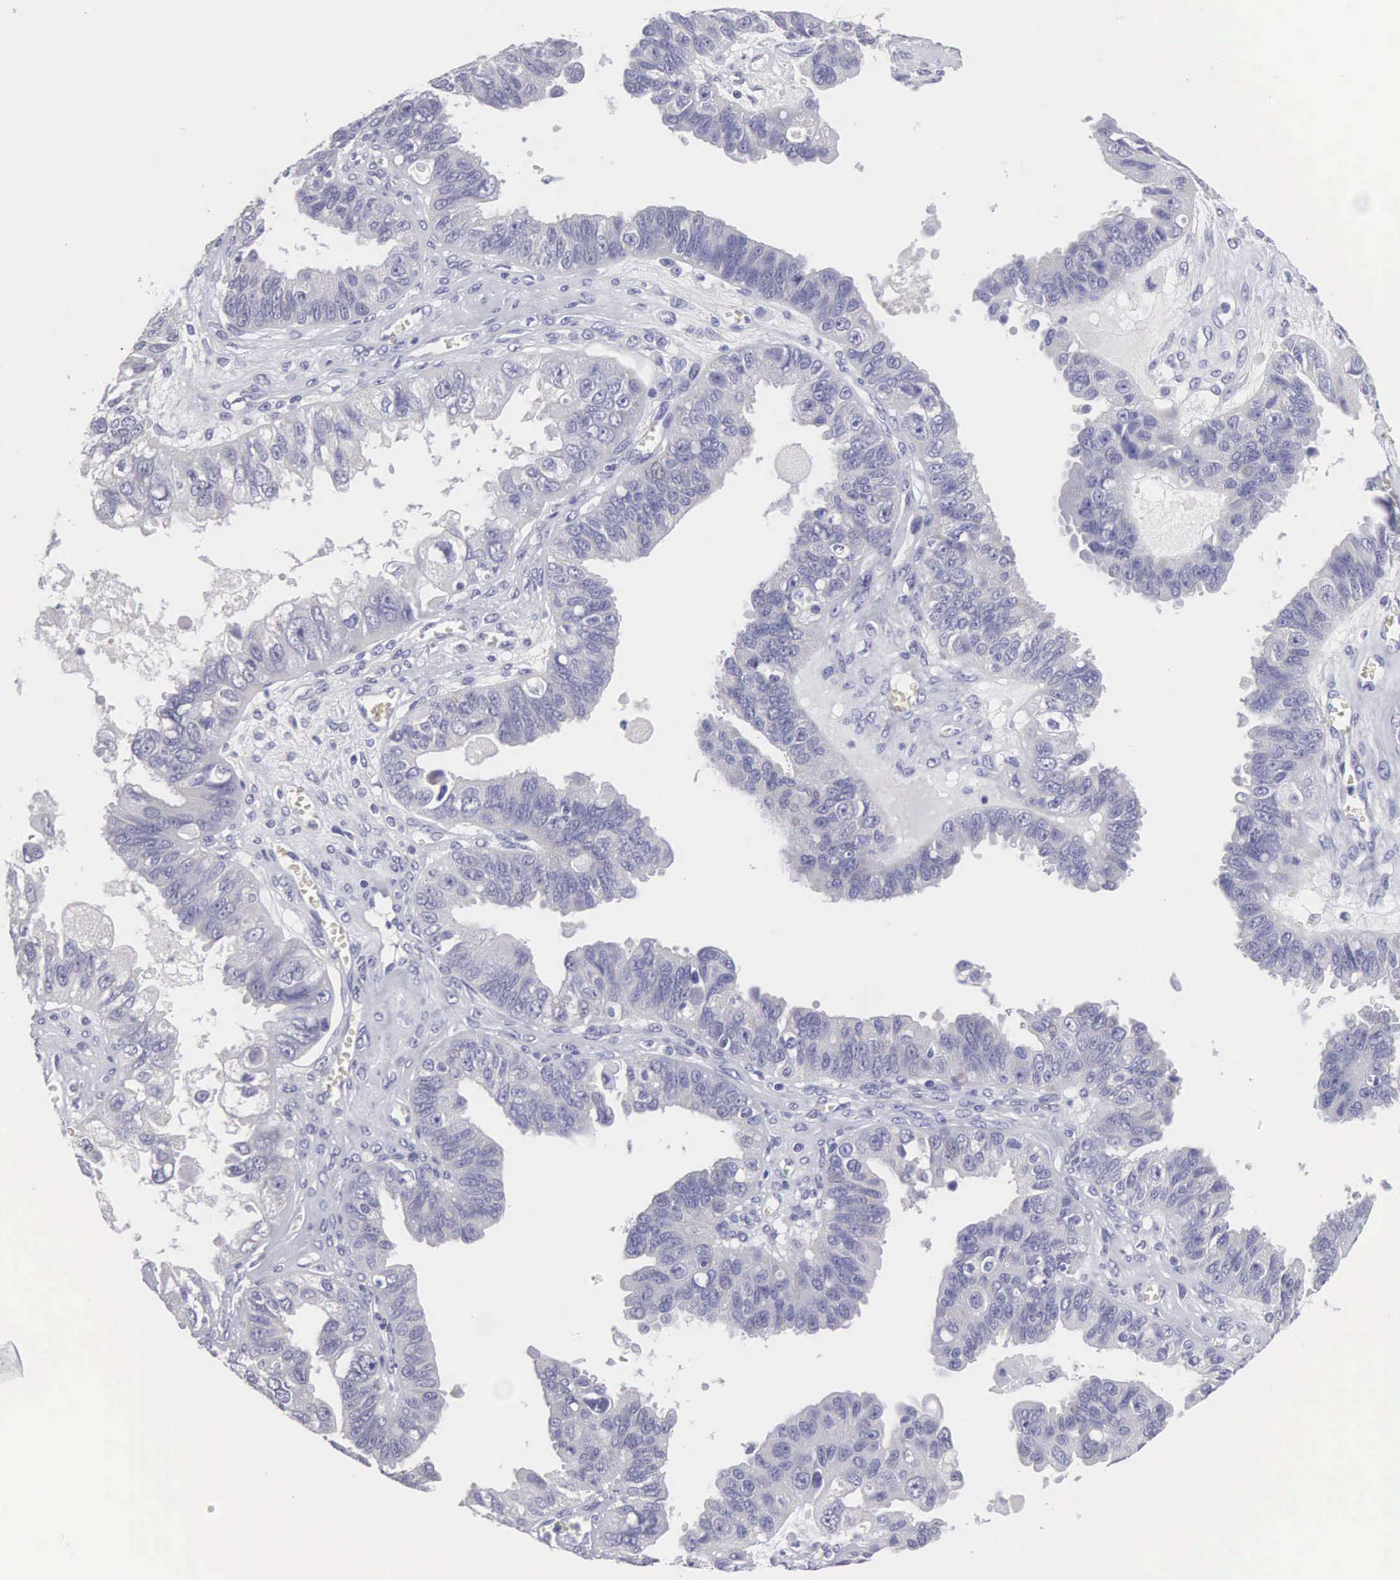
{"staining": {"intensity": "negative", "quantity": "none", "location": "none"}, "tissue": "ovarian cancer", "cell_type": "Tumor cells", "image_type": "cancer", "snomed": [{"axis": "morphology", "description": "Carcinoma, endometroid"}, {"axis": "topography", "description": "Ovary"}], "caption": "Tumor cells are negative for brown protein staining in ovarian cancer.", "gene": "SLITRK4", "patient": {"sex": "female", "age": 85}}